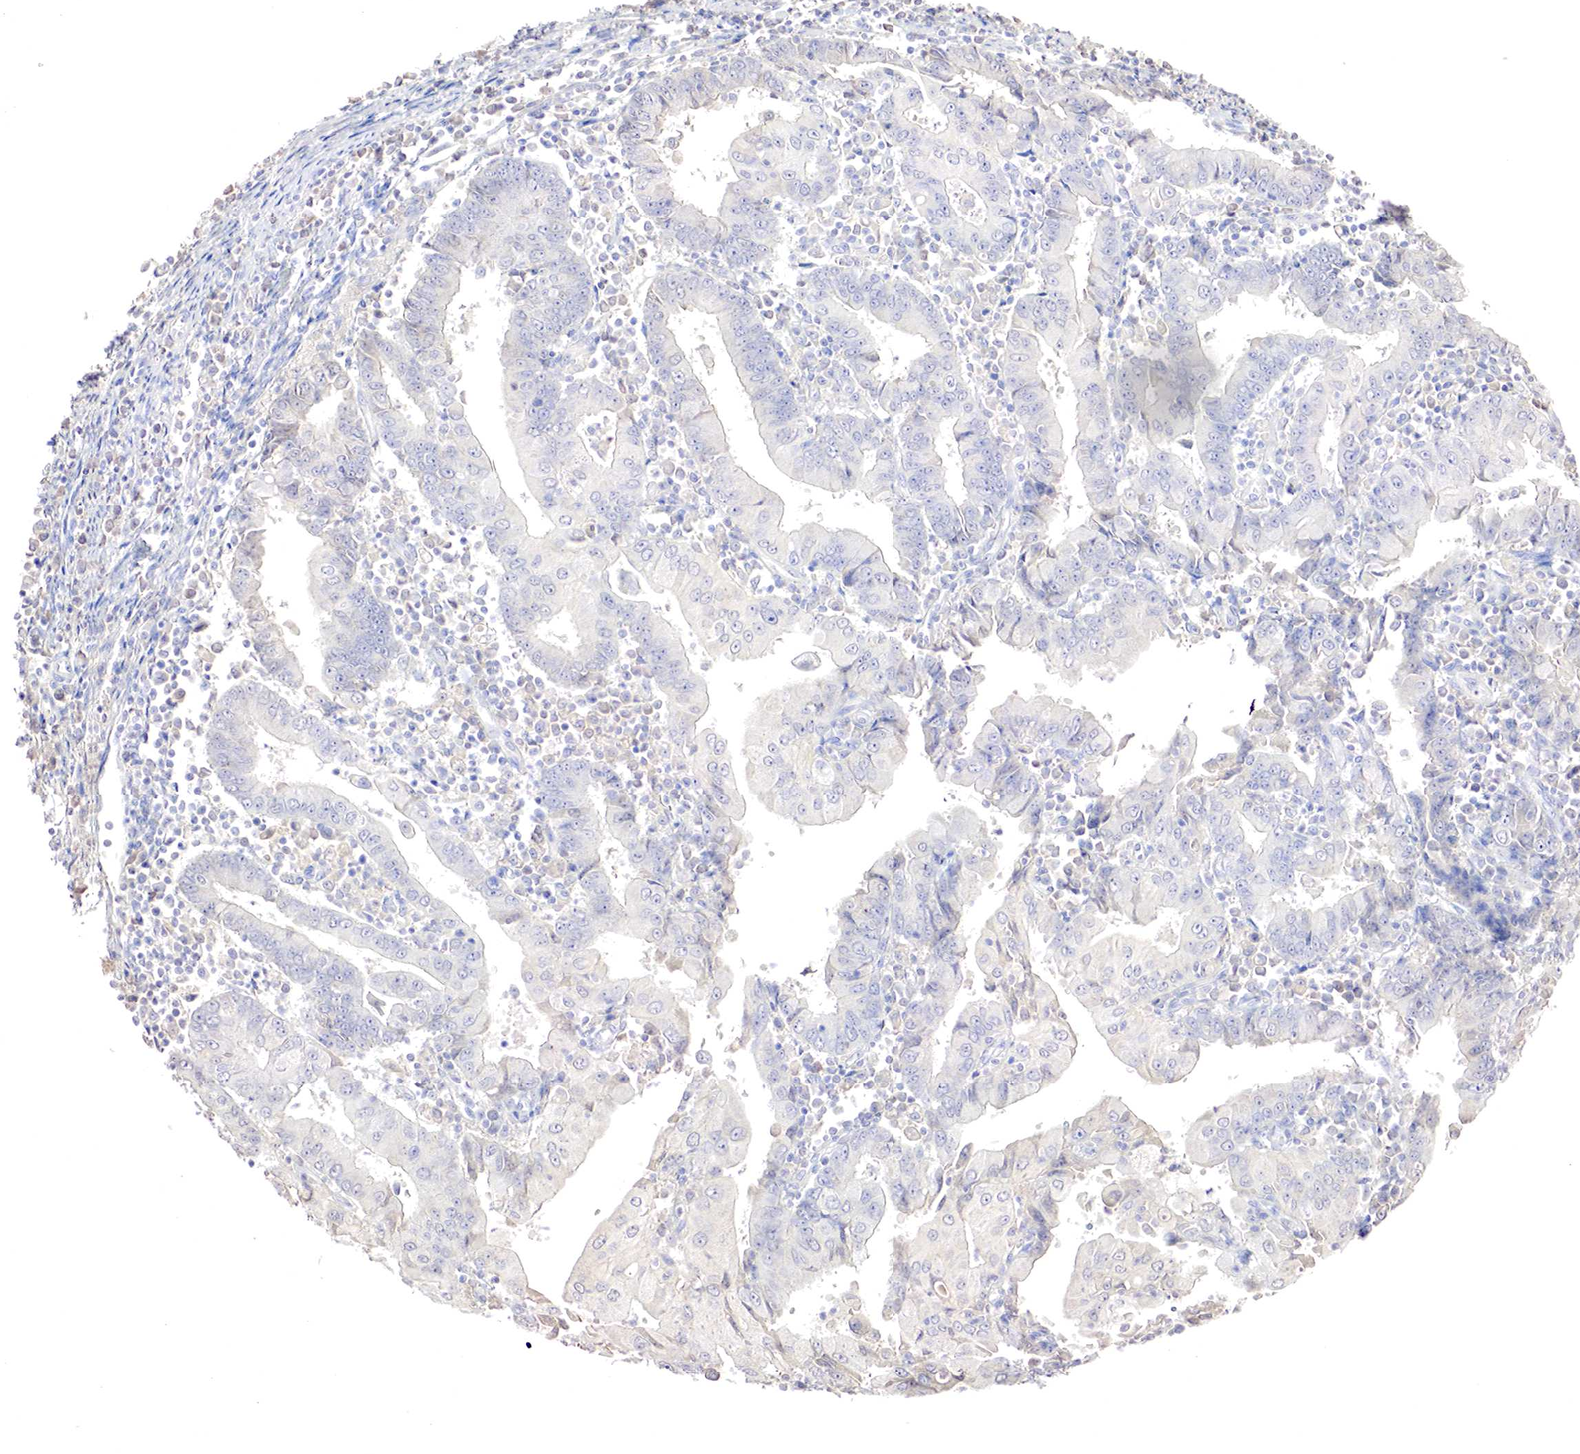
{"staining": {"intensity": "negative", "quantity": "none", "location": "none"}, "tissue": "endometrial cancer", "cell_type": "Tumor cells", "image_type": "cancer", "snomed": [{"axis": "morphology", "description": "Adenocarcinoma, NOS"}, {"axis": "topography", "description": "Endometrium"}], "caption": "There is no significant positivity in tumor cells of adenocarcinoma (endometrial).", "gene": "GATA1", "patient": {"sex": "female", "age": 75}}